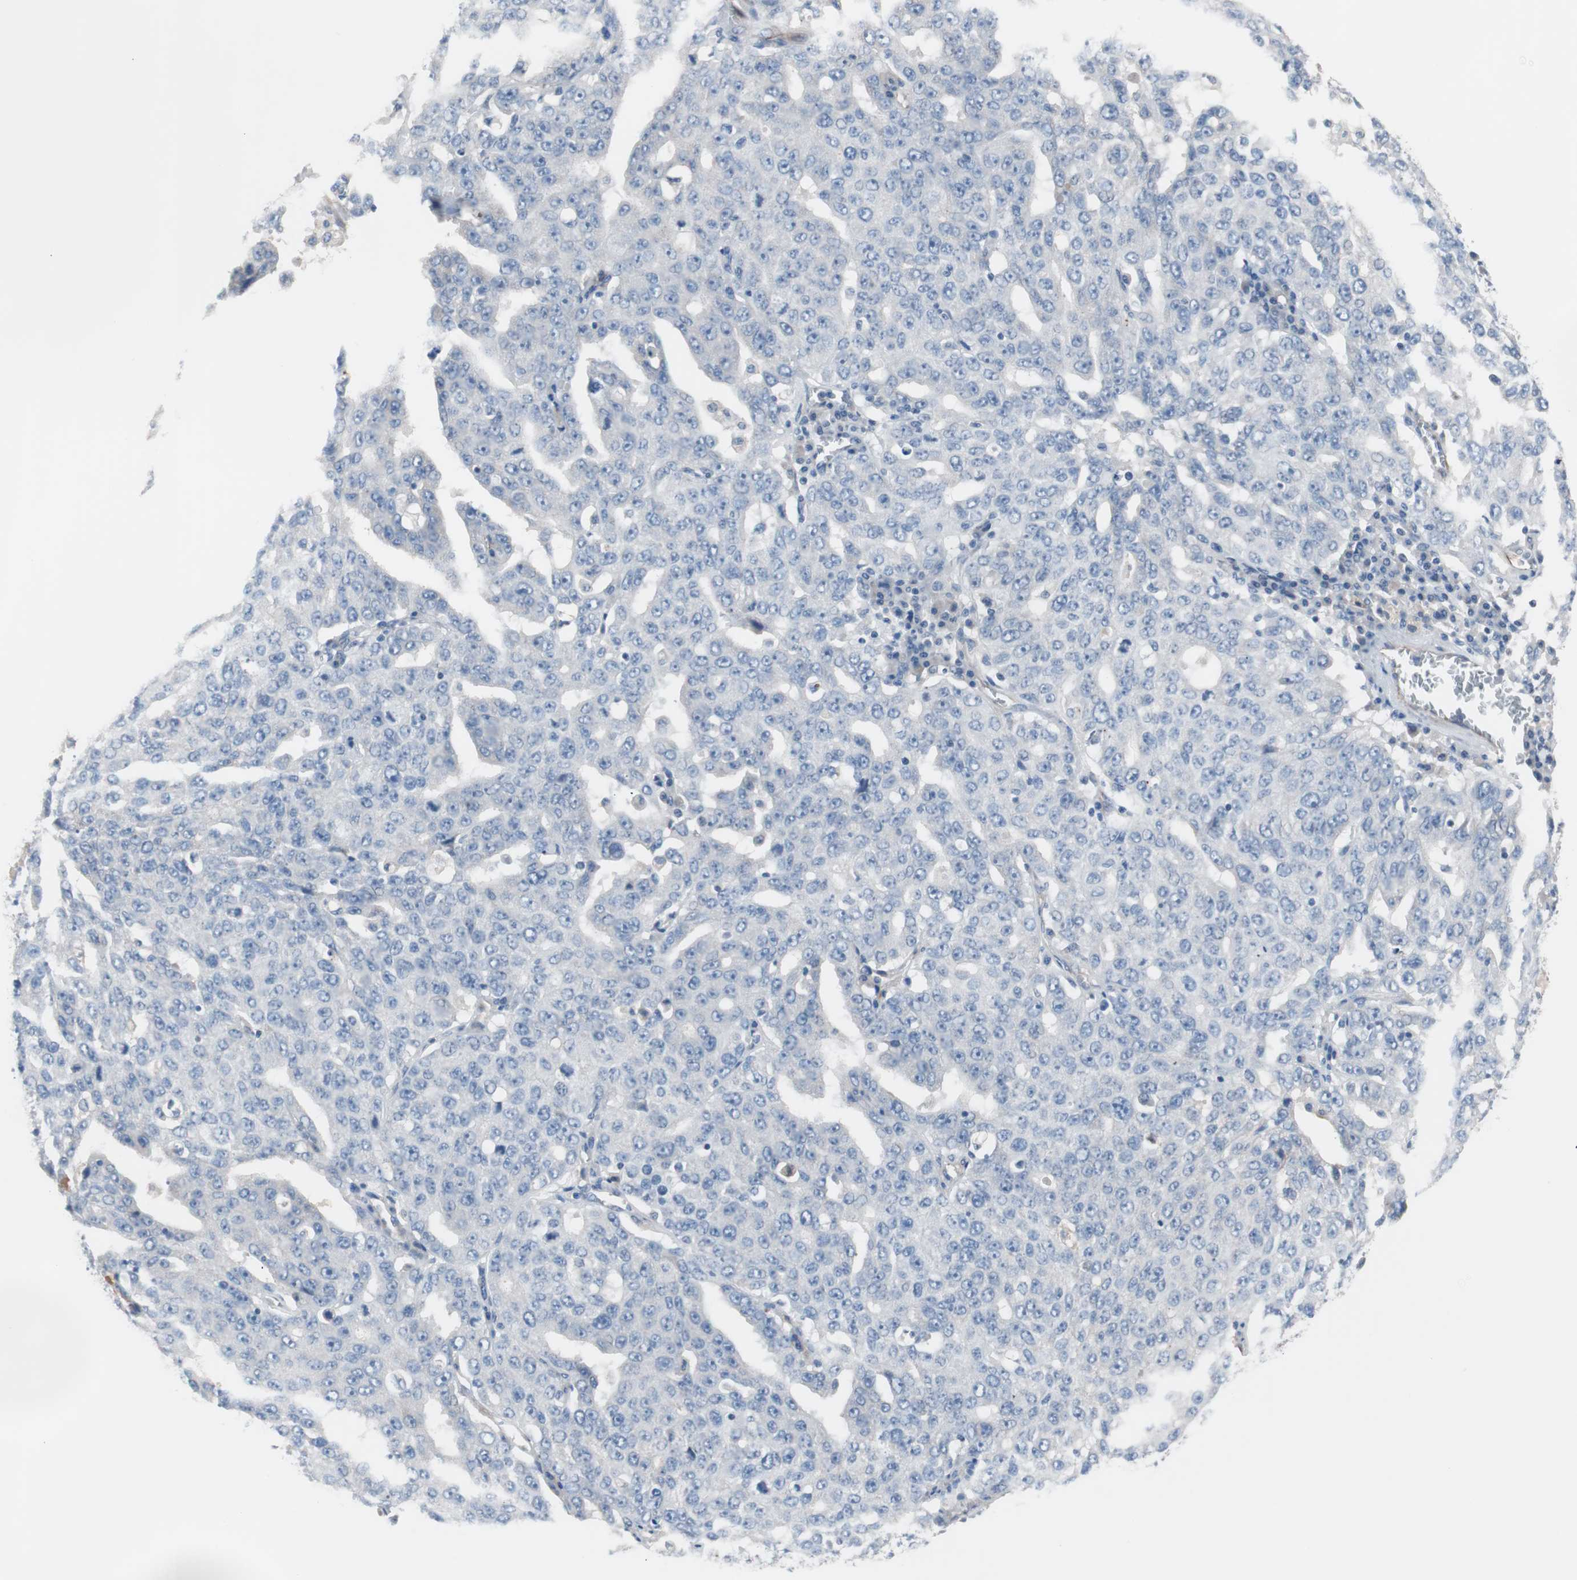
{"staining": {"intensity": "negative", "quantity": "none", "location": "none"}, "tissue": "ovarian cancer", "cell_type": "Tumor cells", "image_type": "cancer", "snomed": [{"axis": "morphology", "description": "Carcinoma, endometroid"}, {"axis": "topography", "description": "Ovary"}], "caption": "A photomicrograph of endometroid carcinoma (ovarian) stained for a protein reveals no brown staining in tumor cells.", "gene": "ULBP1", "patient": {"sex": "female", "age": 62}}